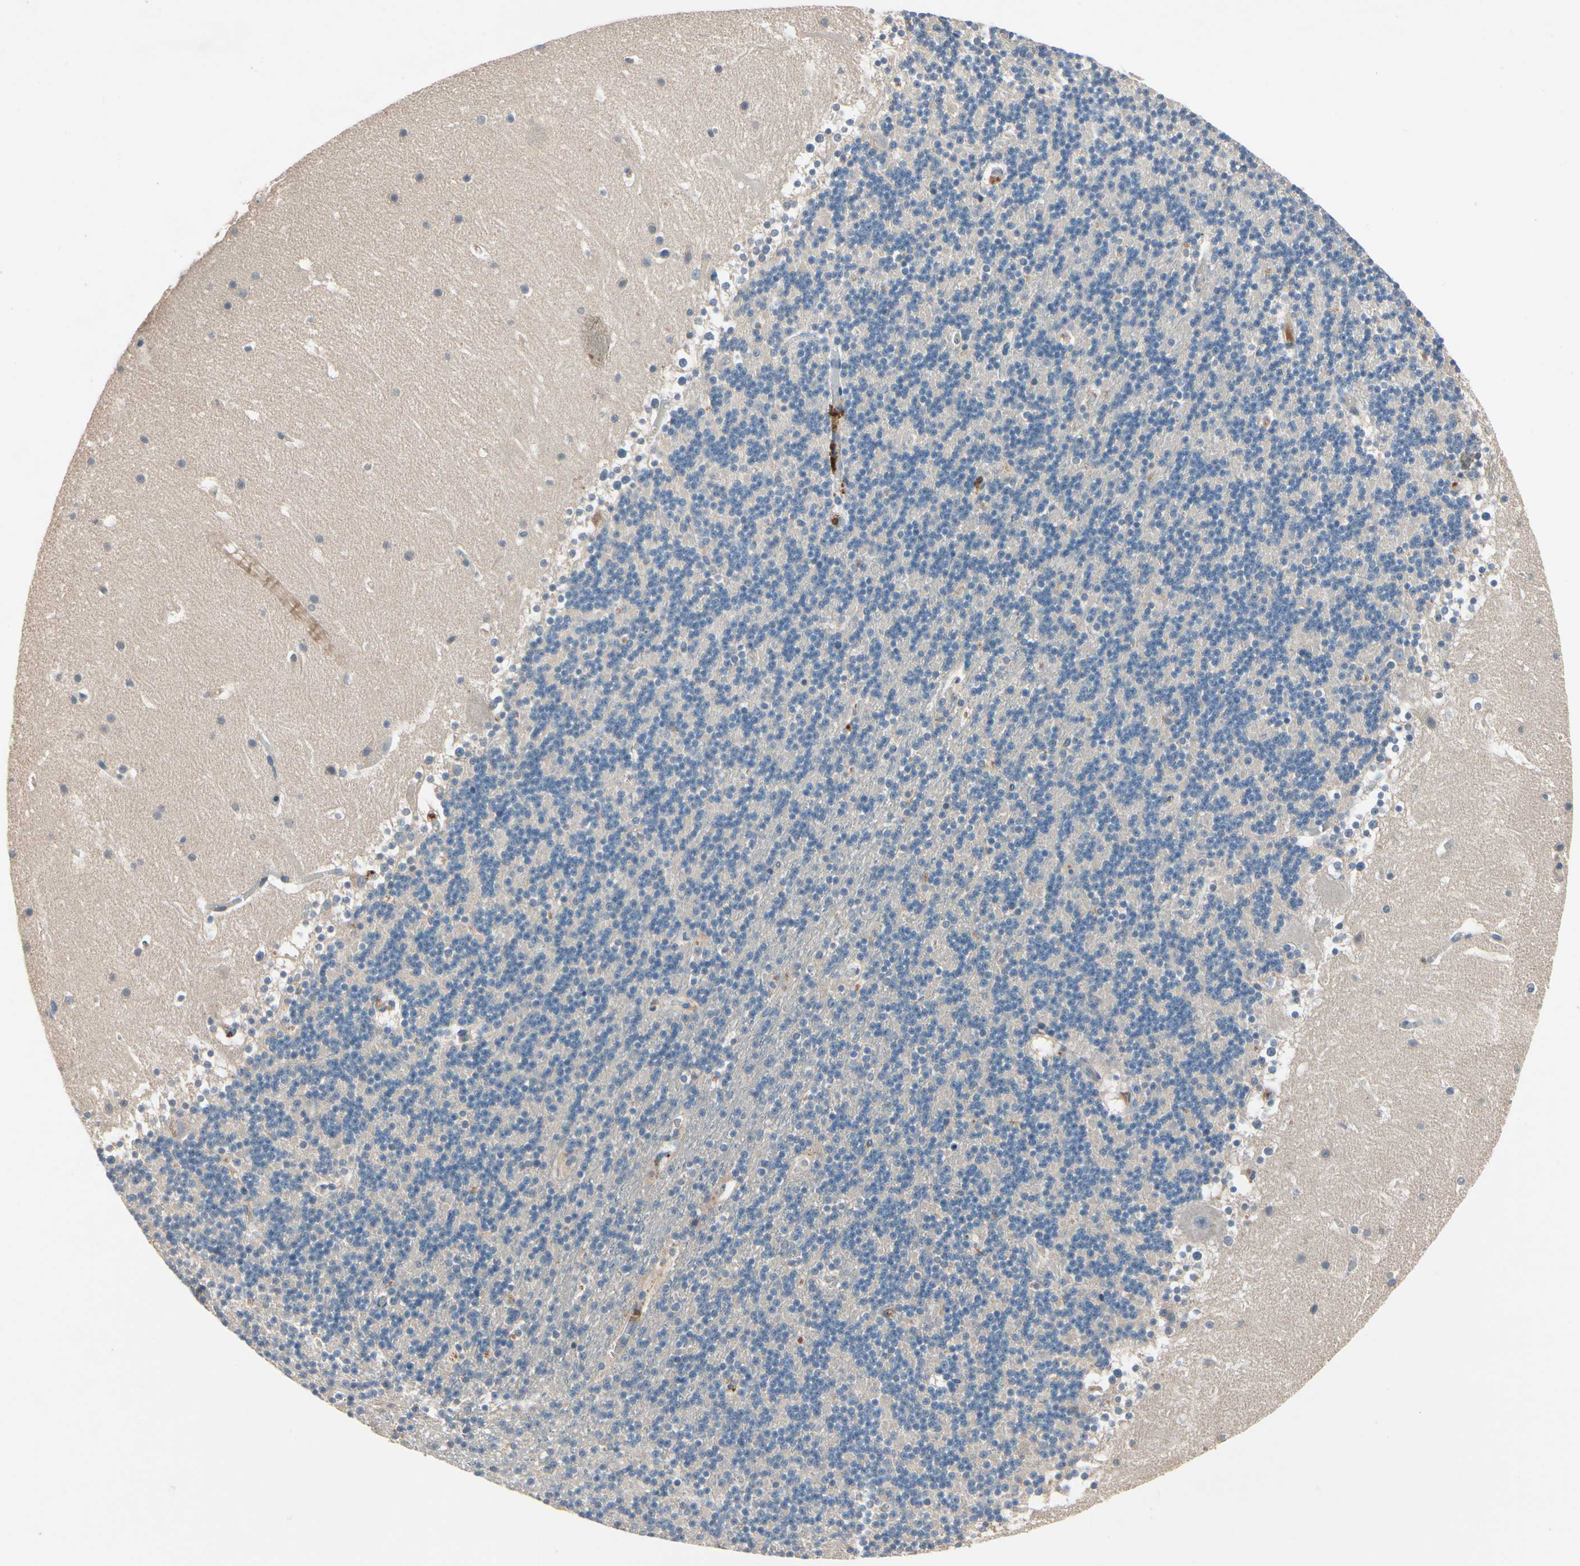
{"staining": {"intensity": "weak", "quantity": "<25%", "location": "cytoplasmic/membranous"}, "tissue": "cerebellum", "cell_type": "Cells in granular layer", "image_type": "normal", "snomed": [{"axis": "morphology", "description": "Normal tissue, NOS"}, {"axis": "topography", "description": "Cerebellum"}], "caption": "This is a histopathology image of immunohistochemistry staining of normal cerebellum, which shows no staining in cells in granular layer. (DAB IHC with hematoxylin counter stain).", "gene": "IL1RL1", "patient": {"sex": "male", "age": 45}}